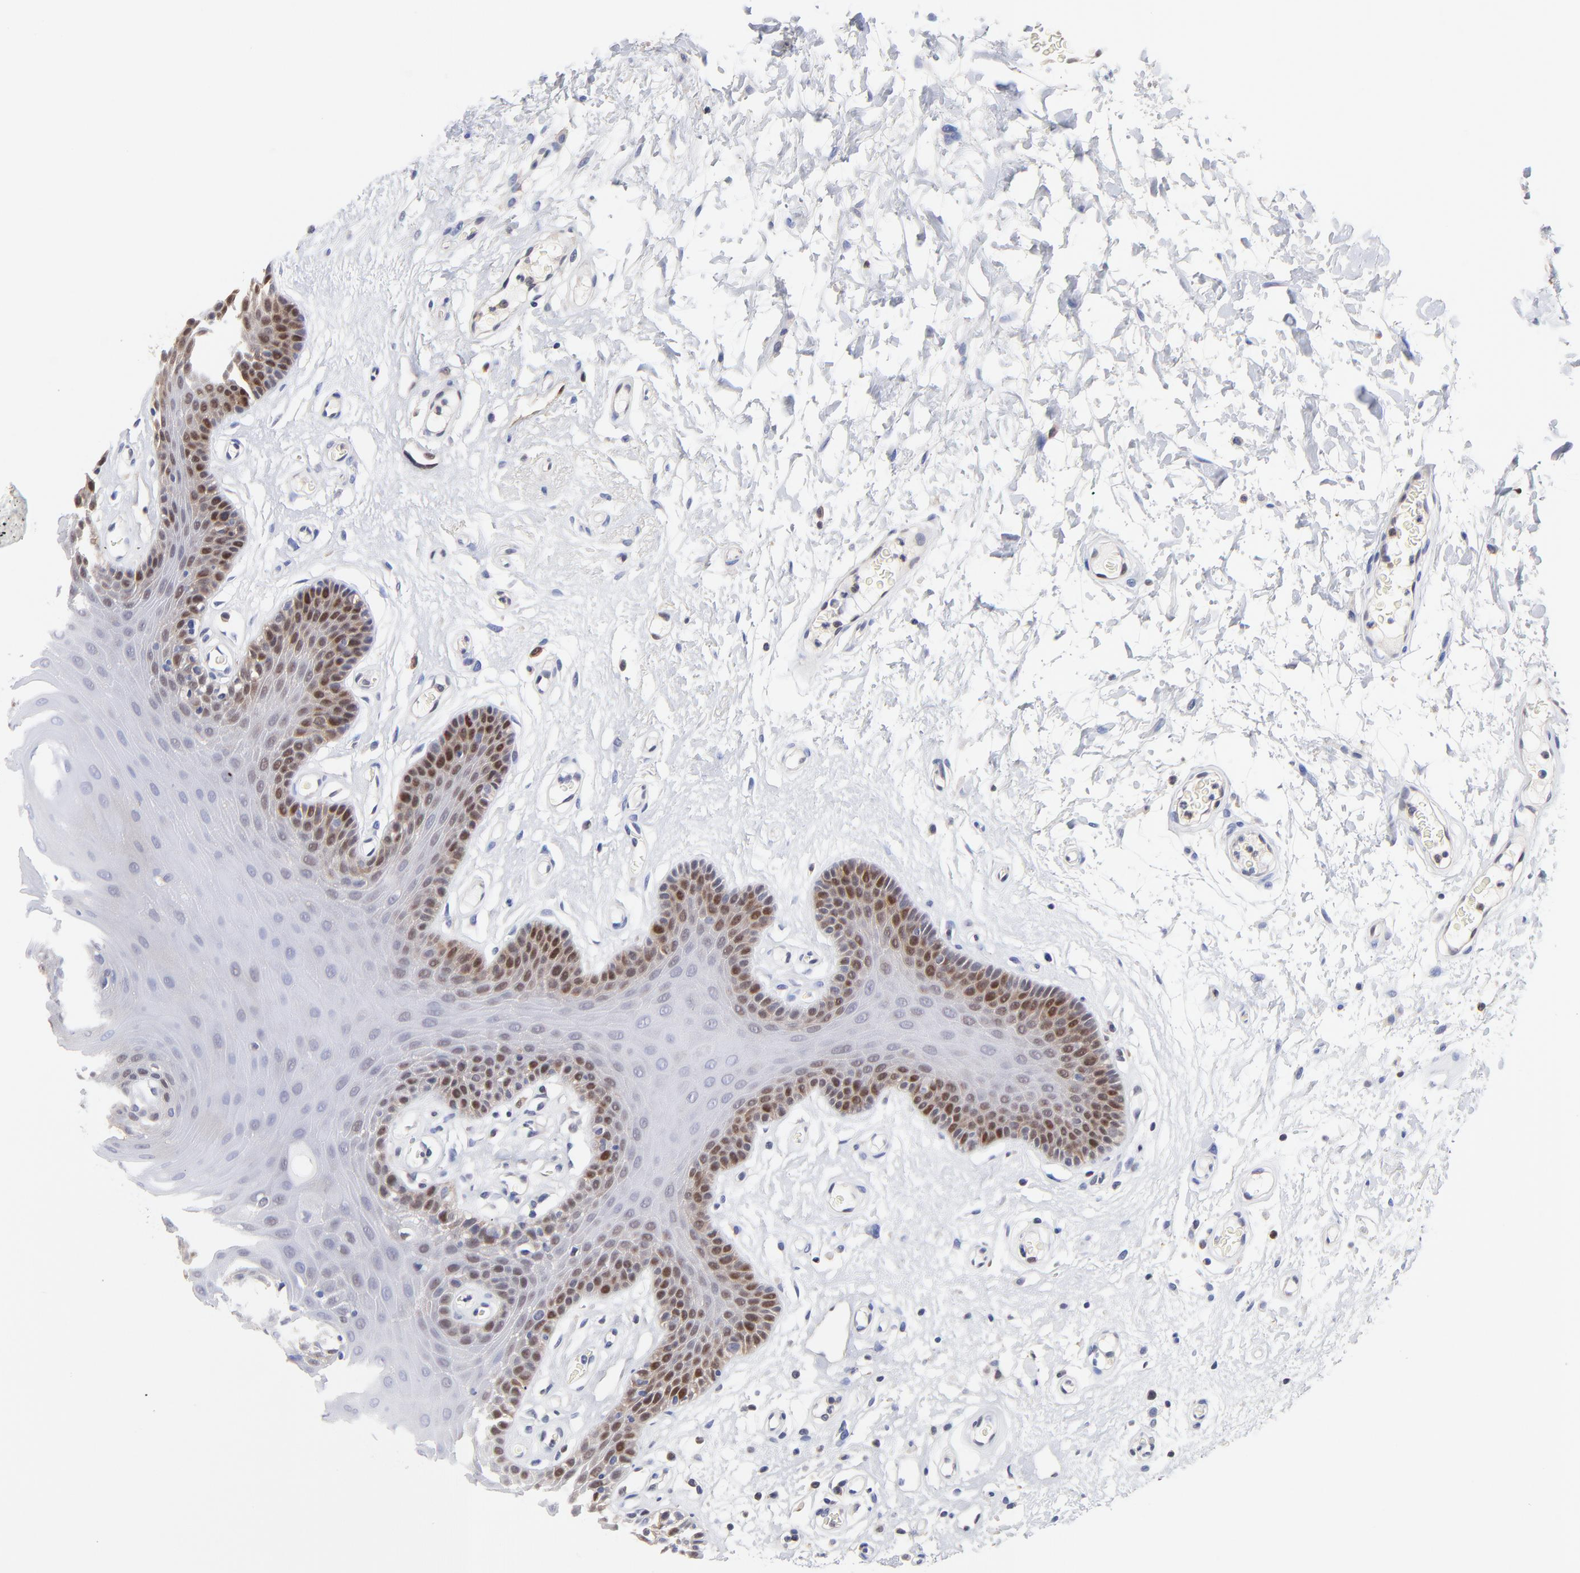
{"staining": {"intensity": "moderate", "quantity": "25%-75%", "location": "cytoplasmic/membranous,nuclear"}, "tissue": "oral mucosa", "cell_type": "Squamous epithelial cells", "image_type": "normal", "snomed": [{"axis": "morphology", "description": "Normal tissue, NOS"}, {"axis": "morphology", "description": "Squamous cell carcinoma, NOS"}, {"axis": "topography", "description": "Skeletal muscle"}, {"axis": "topography", "description": "Oral tissue"}, {"axis": "topography", "description": "Head-Neck"}], "caption": "Moderate cytoplasmic/membranous,nuclear protein expression is present in about 25%-75% of squamous epithelial cells in oral mucosa. Ihc stains the protein of interest in brown and the nuclei are stained blue.", "gene": "DCTPP1", "patient": {"sex": "male", "age": 71}}